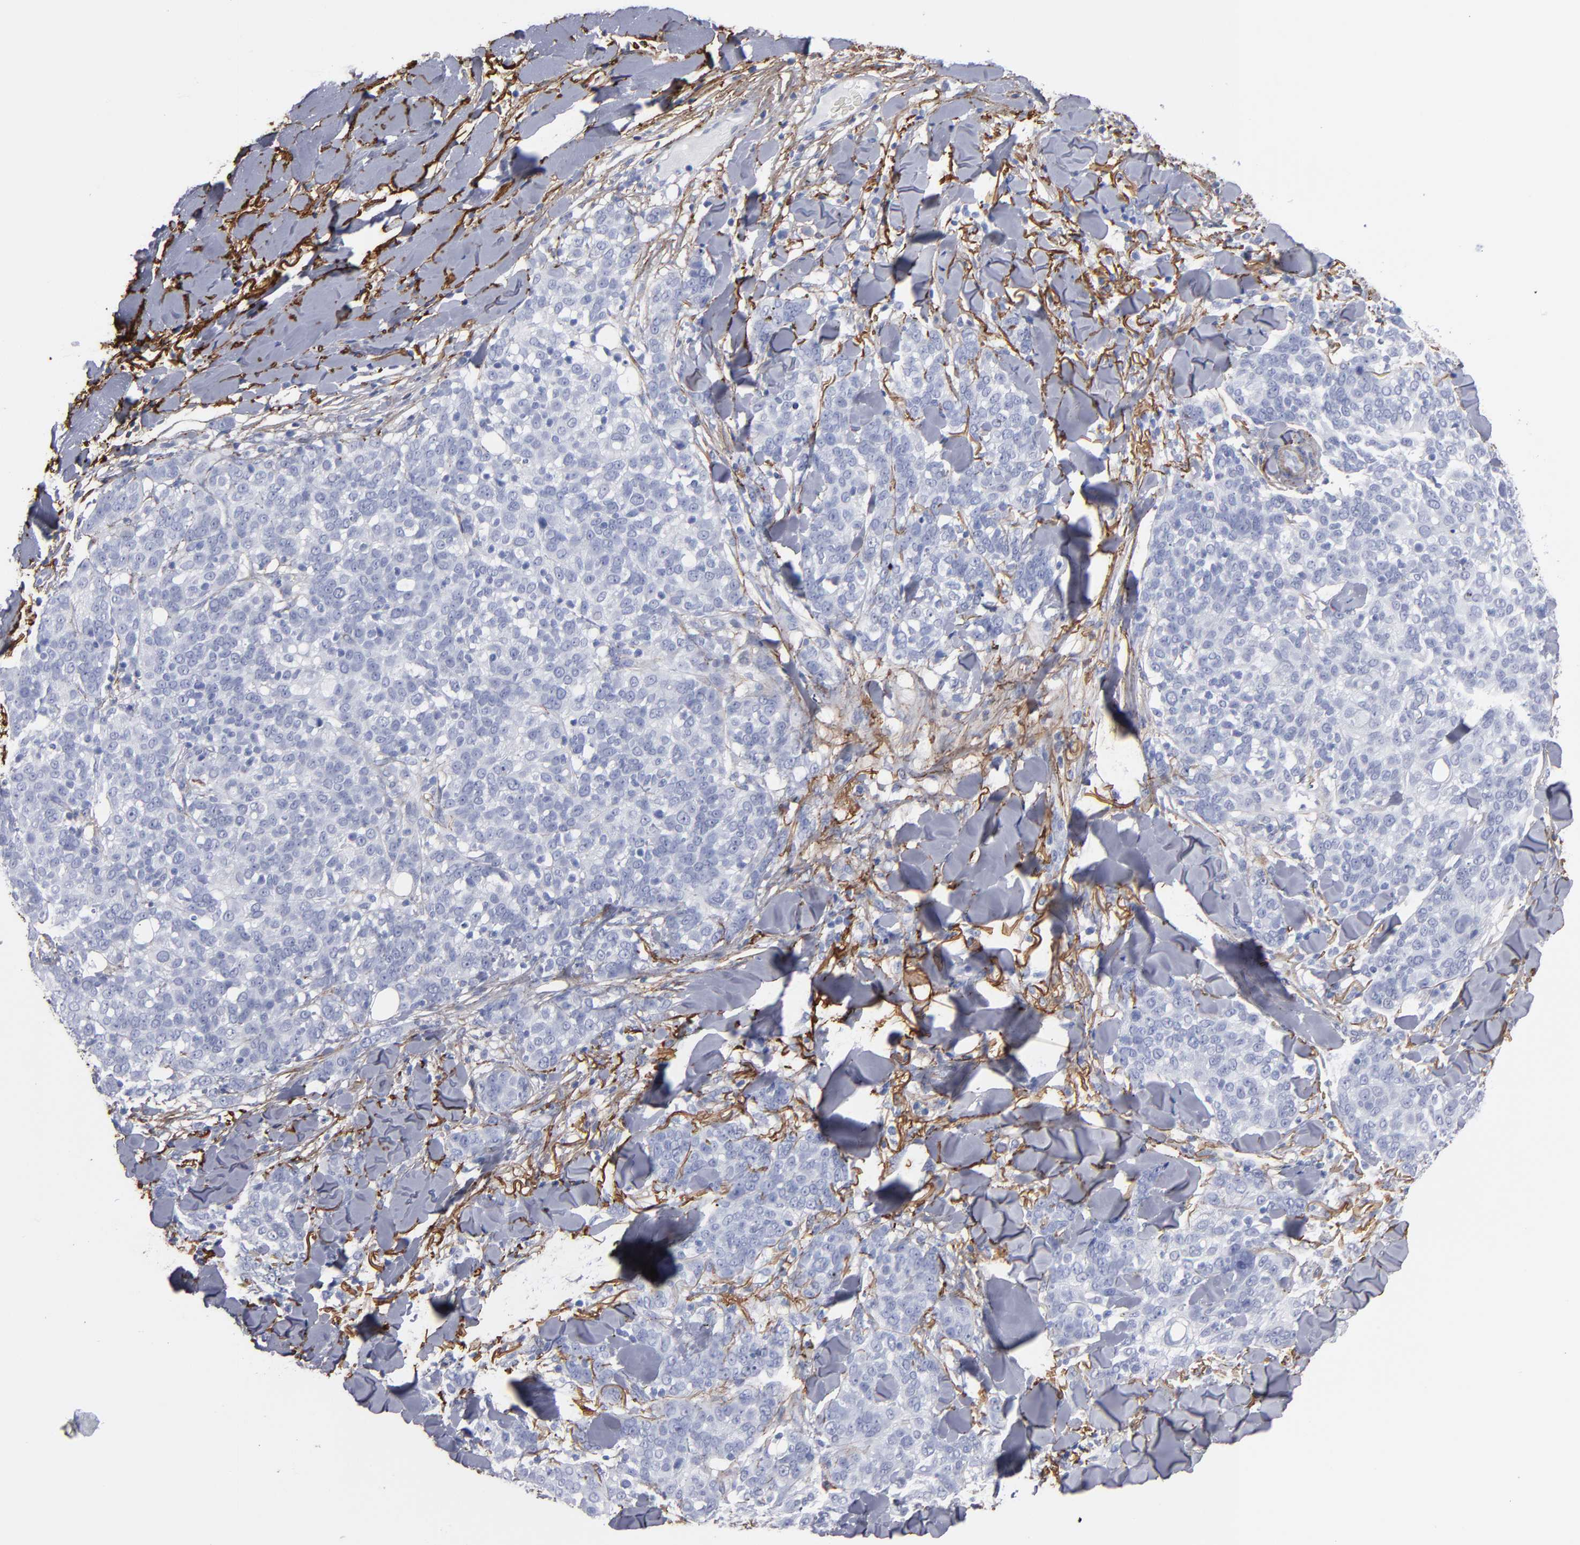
{"staining": {"intensity": "negative", "quantity": "none", "location": "none"}, "tissue": "skin cancer", "cell_type": "Tumor cells", "image_type": "cancer", "snomed": [{"axis": "morphology", "description": "Normal tissue, NOS"}, {"axis": "morphology", "description": "Squamous cell carcinoma, NOS"}, {"axis": "topography", "description": "Skin"}], "caption": "Skin cancer (squamous cell carcinoma) was stained to show a protein in brown. There is no significant positivity in tumor cells. (Stains: DAB immunohistochemistry (IHC) with hematoxylin counter stain, Microscopy: brightfield microscopy at high magnification).", "gene": "EMILIN1", "patient": {"sex": "female", "age": 83}}